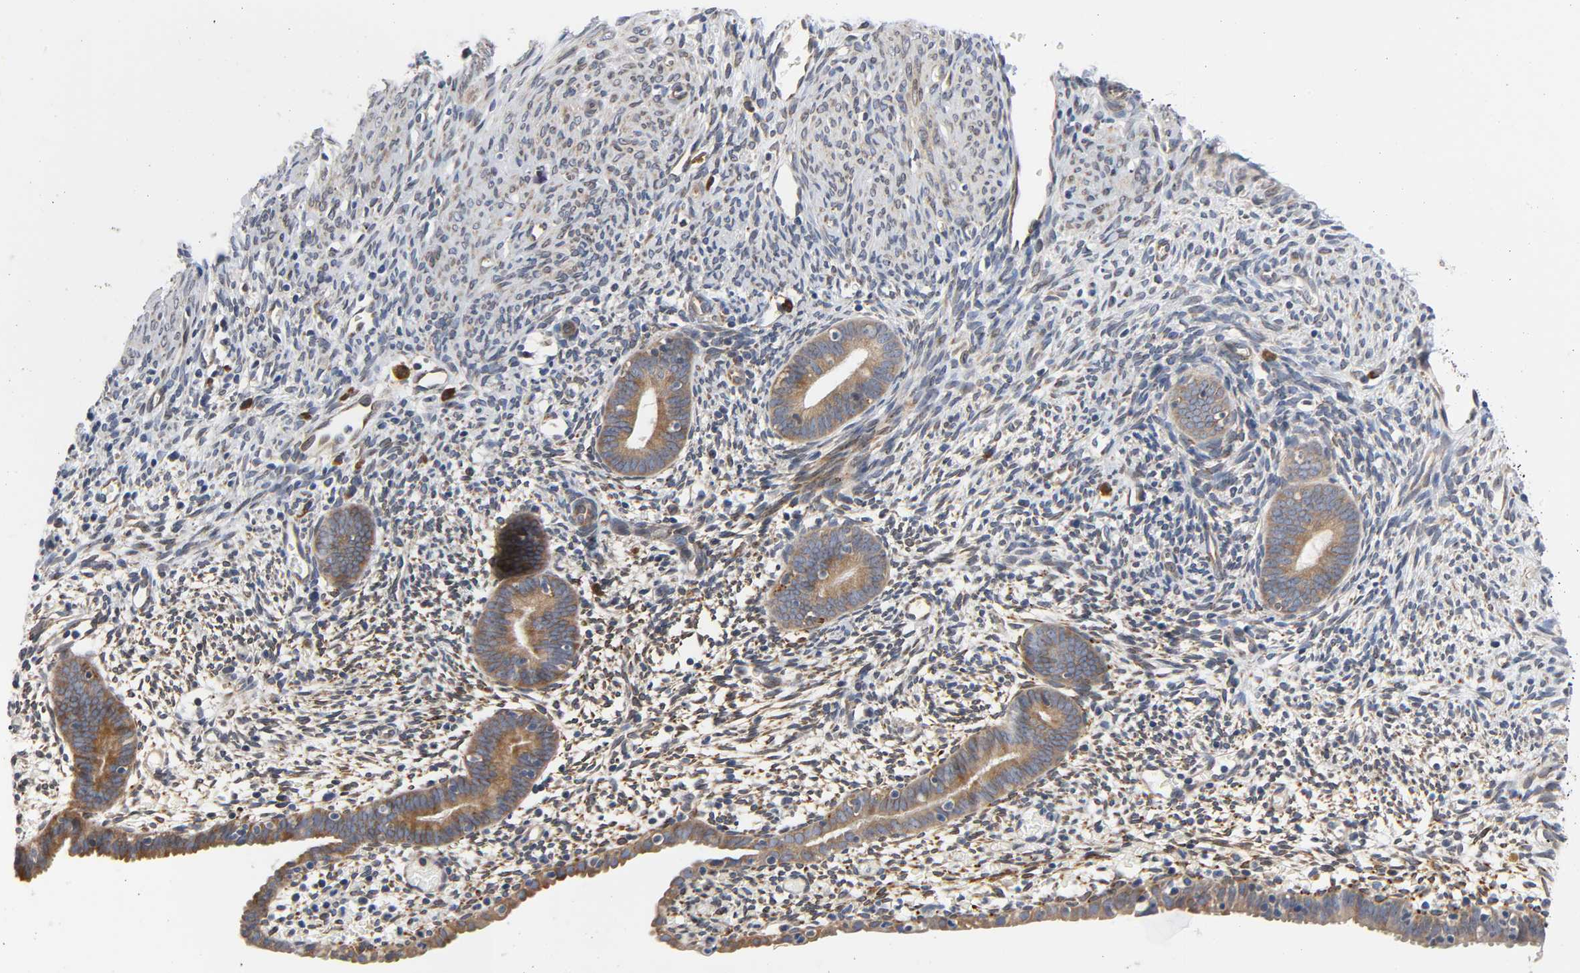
{"staining": {"intensity": "weak", "quantity": "25%-75%", "location": "cytoplasmic/membranous"}, "tissue": "endometrium", "cell_type": "Cells in endometrial stroma", "image_type": "normal", "snomed": [{"axis": "morphology", "description": "Normal tissue, NOS"}, {"axis": "morphology", "description": "Atrophy, NOS"}, {"axis": "topography", "description": "Uterus"}, {"axis": "topography", "description": "Endometrium"}], "caption": "Weak cytoplasmic/membranous positivity is identified in about 25%-75% of cells in endometrial stroma in unremarkable endometrium. (Brightfield microscopy of DAB IHC at high magnification).", "gene": "ASB6", "patient": {"sex": "female", "age": 68}}